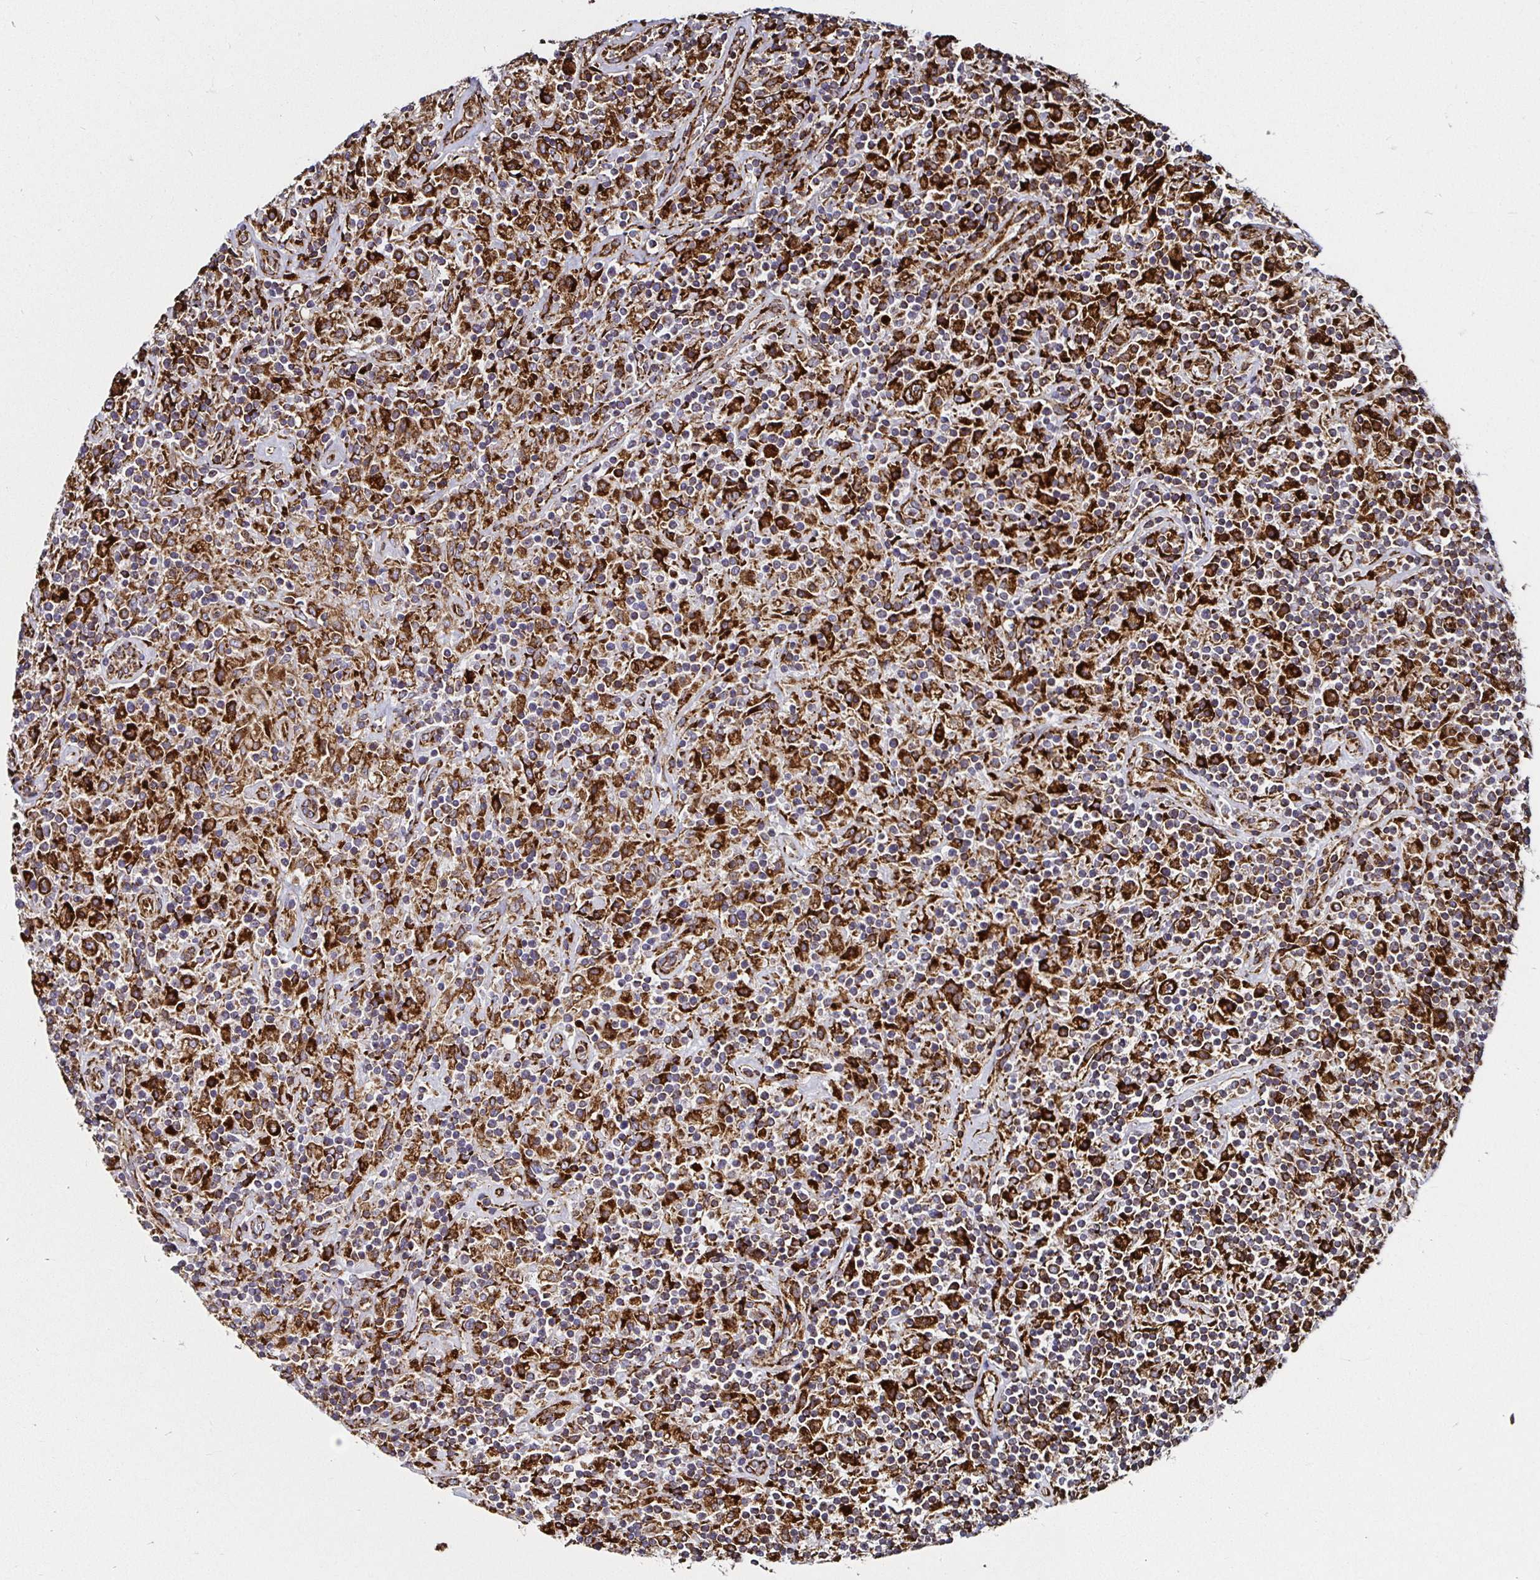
{"staining": {"intensity": "strong", "quantity": ">75%", "location": "cytoplasmic/membranous"}, "tissue": "lymphoma", "cell_type": "Tumor cells", "image_type": "cancer", "snomed": [{"axis": "morphology", "description": "Hodgkin's disease, NOS"}, {"axis": "topography", "description": "Lymph node"}], "caption": "The immunohistochemical stain shows strong cytoplasmic/membranous expression in tumor cells of Hodgkin's disease tissue.", "gene": "SMYD3", "patient": {"sex": "male", "age": 70}}